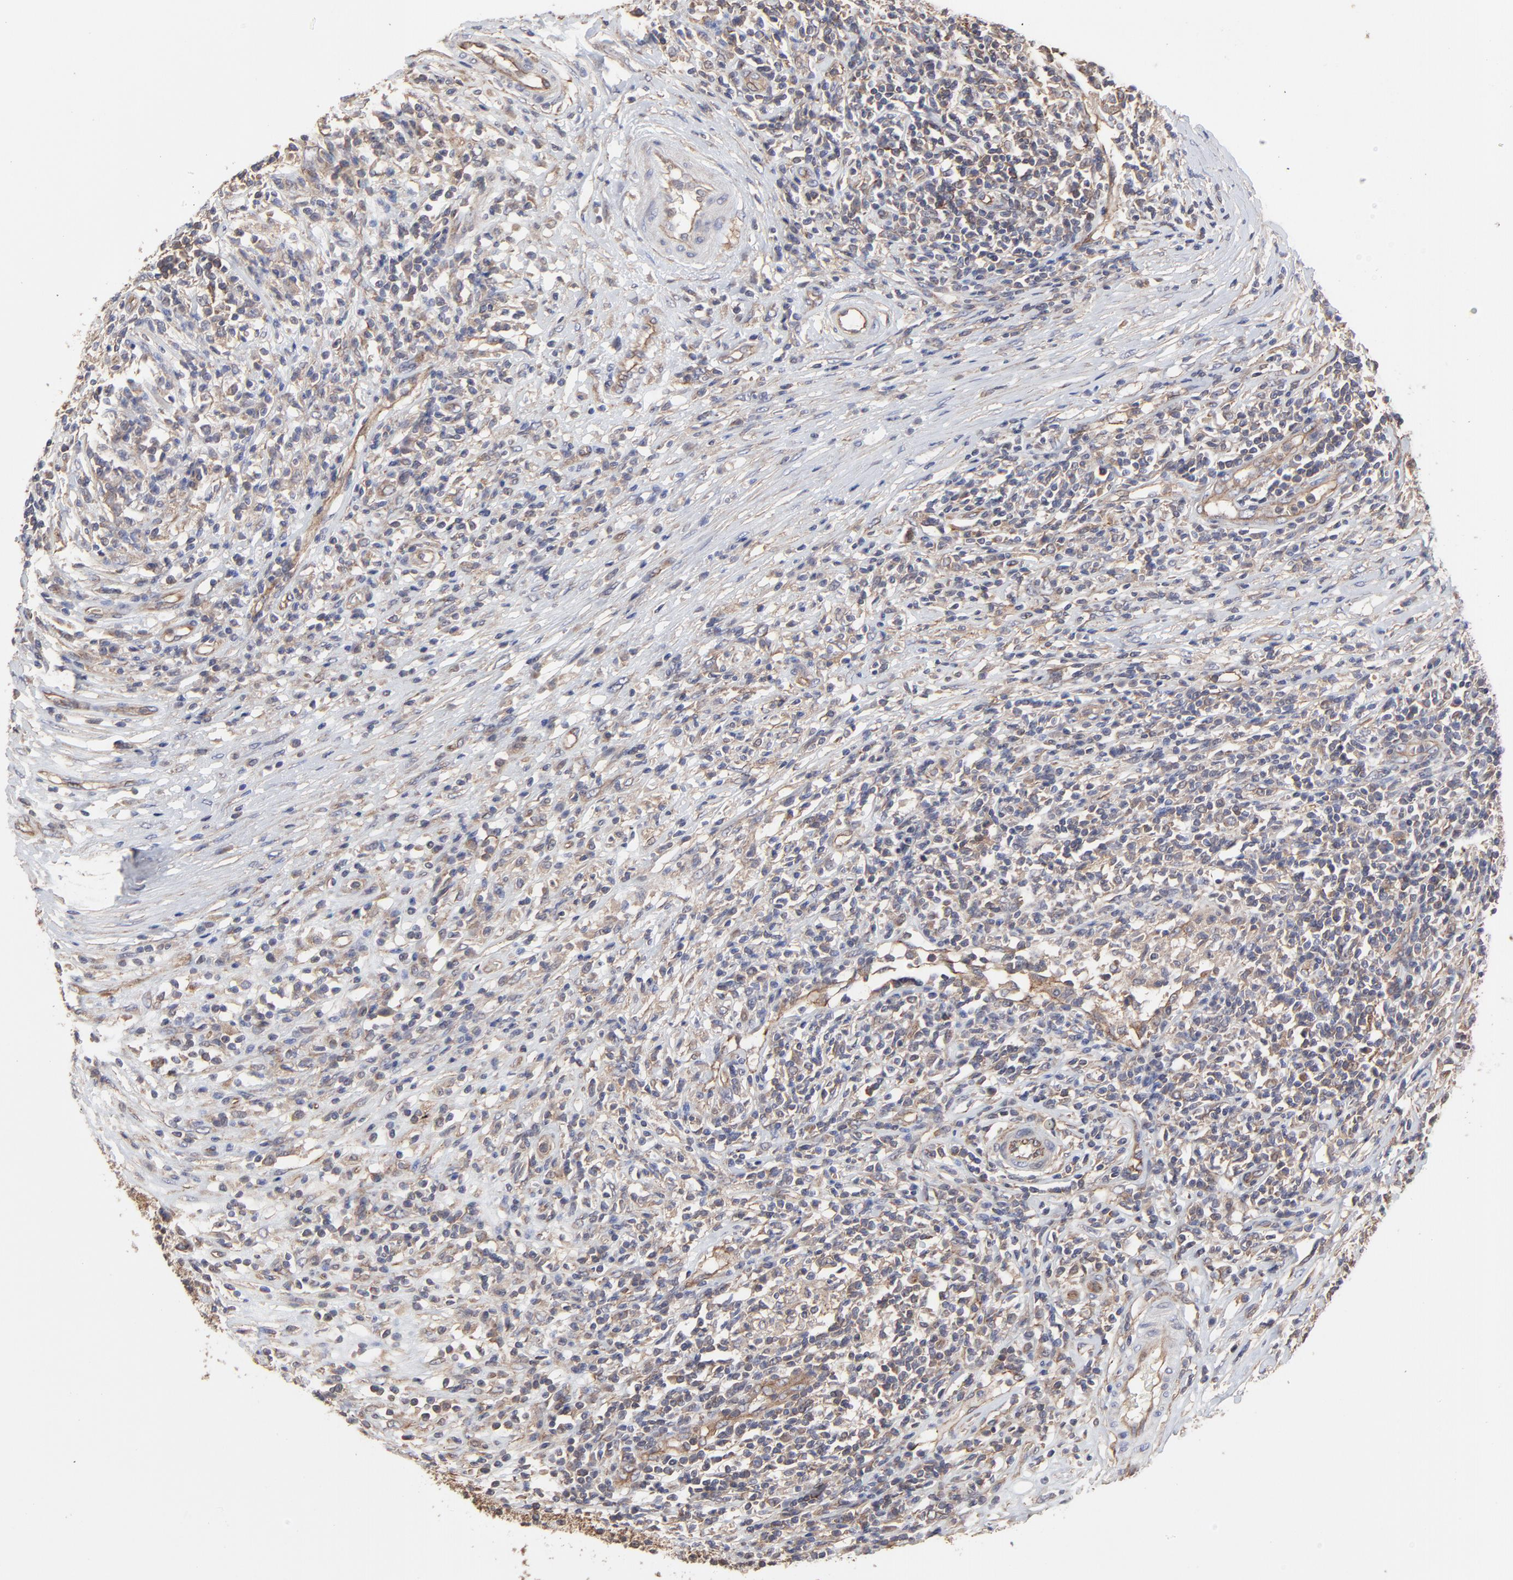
{"staining": {"intensity": "moderate", "quantity": "25%-75%", "location": "cytoplasmic/membranous"}, "tissue": "lymphoma", "cell_type": "Tumor cells", "image_type": "cancer", "snomed": [{"axis": "morphology", "description": "Malignant lymphoma, non-Hodgkin's type, High grade"}, {"axis": "topography", "description": "Lymph node"}], "caption": "Tumor cells display moderate cytoplasmic/membranous positivity in approximately 25%-75% of cells in lymphoma.", "gene": "ARMT1", "patient": {"sex": "female", "age": 84}}